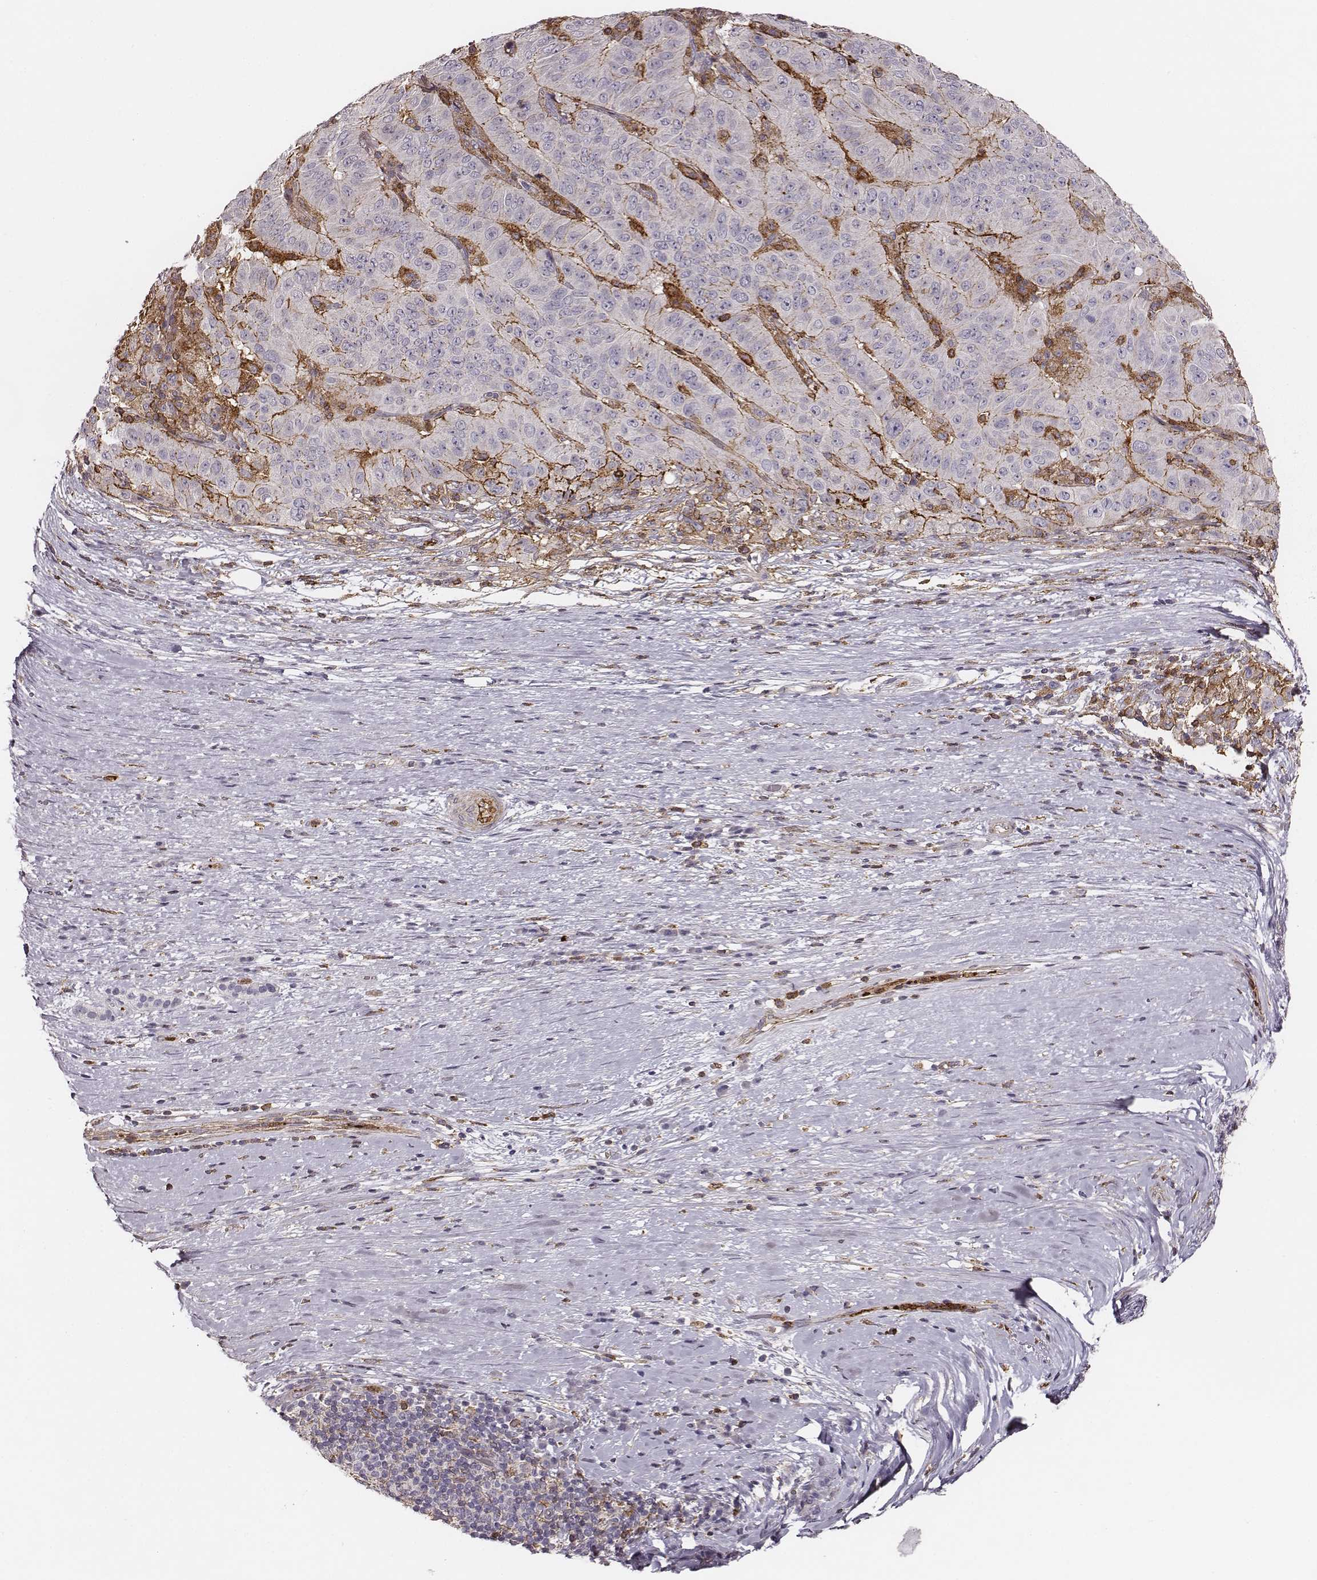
{"staining": {"intensity": "negative", "quantity": "none", "location": "none"}, "tissue": "pancreatic cancer", "cell_type": "Tumor cells", "image_type": "cancer", "snomed": [{"axis": "morphology", "description": "Adenocarcinoma, NOS"}, {"axis": "topography", "description": "Pancreas"}], "caption": "A histopathology image of pancreatic cancer (adenocarcinoma) stained for a protein exhibits no brown staining in tumor cells.", "gene": "ZYX", "patient": {"sex": "male", "age": 63}}